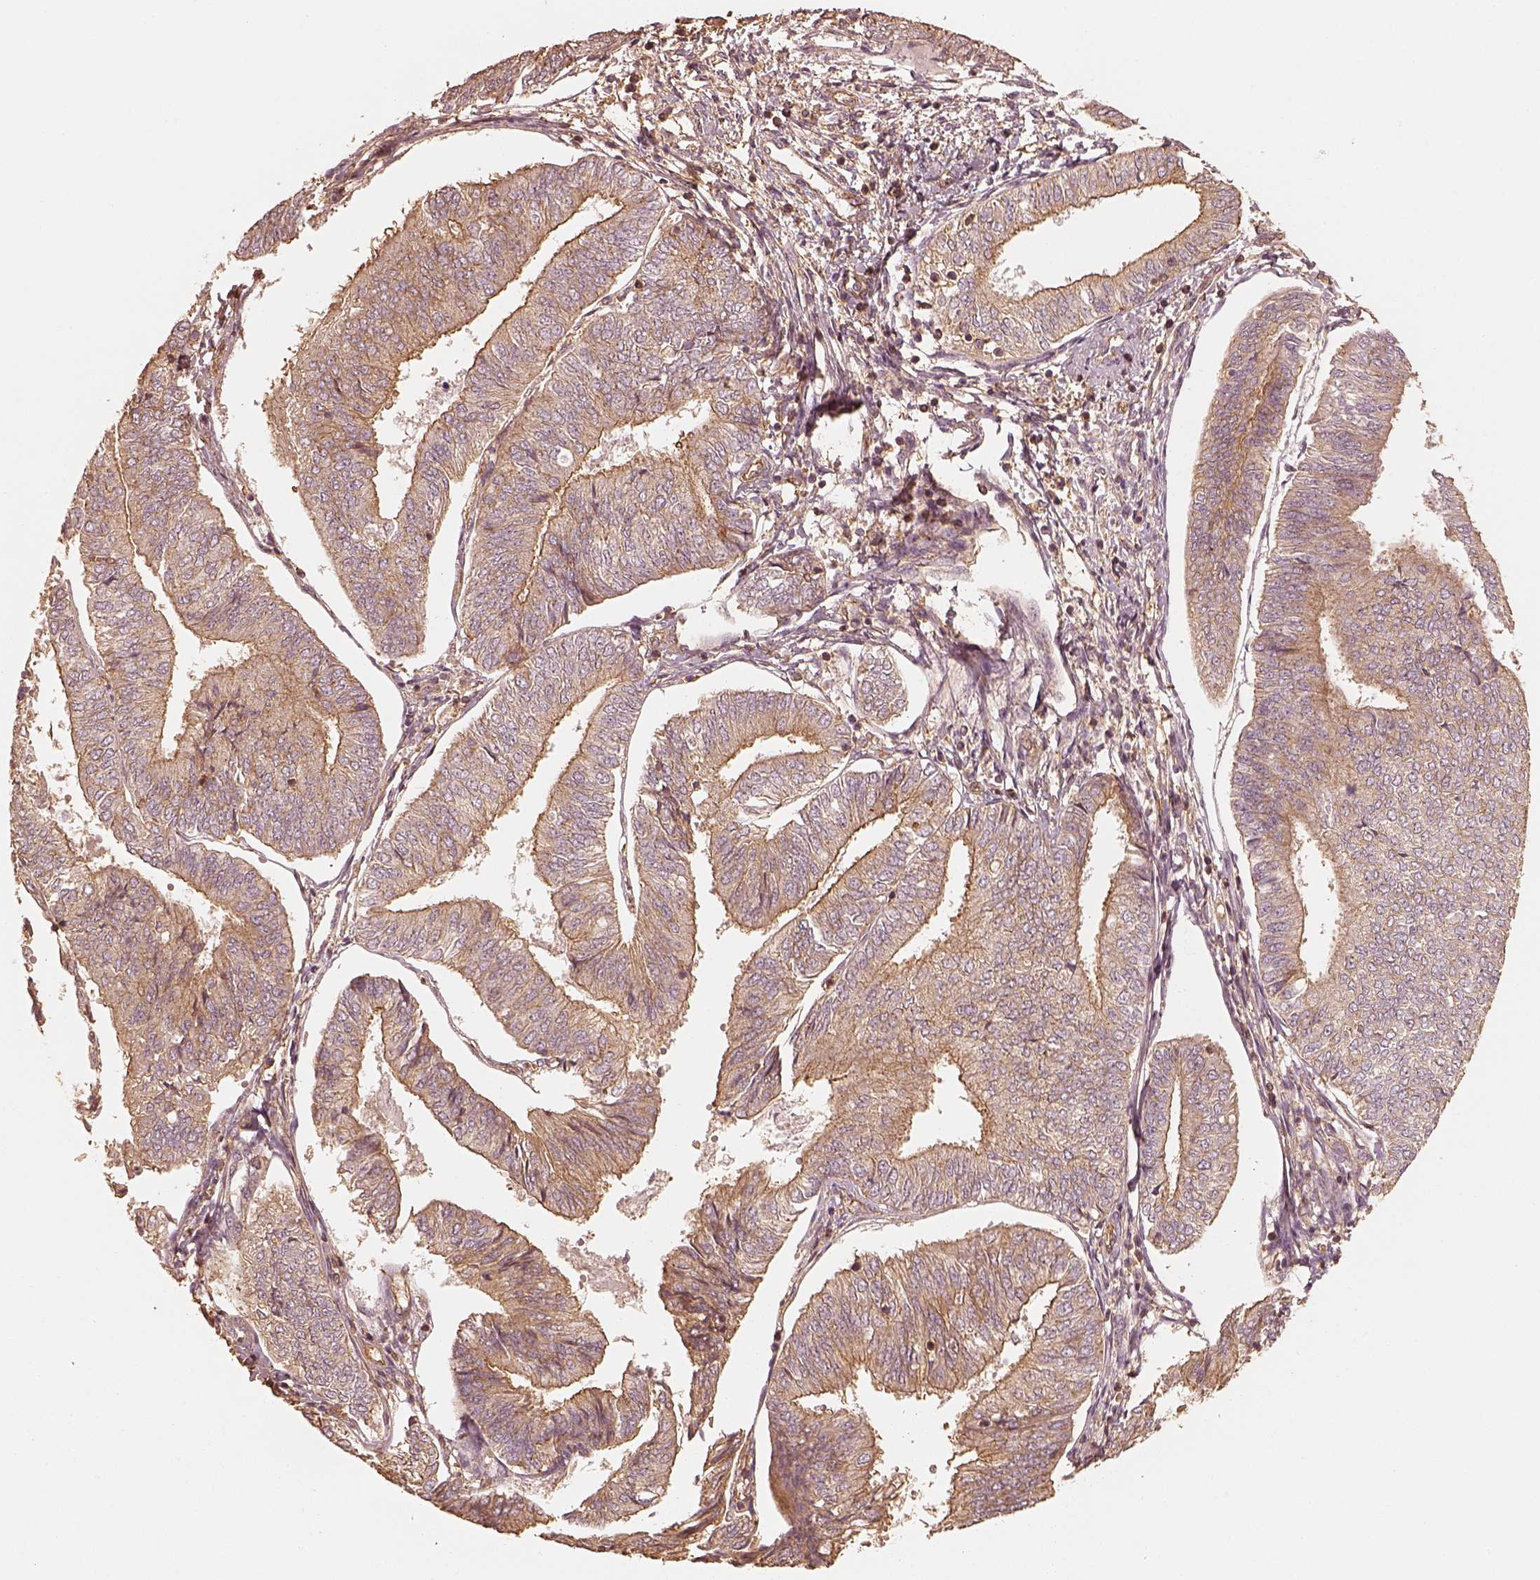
{"staining": {"intensity": "moderate", "quantity": "25%-75%", "location": "cytoplasmic/membranous"}, "tissue": "endometrial cancer", "cell_type": "Tumor cells", "image_type": "cancer", "snomed": [{"axis": "morphology", "description": "Adenocarcinoma, NOS"}, {"axis": "topography", "description": "Endometrium"}], "caption": "The image exhibits a brown stain indicating the presence of a protein in the cytoplasmic/membranous of tumor cells in endometrial cancer (adenocarcinoma). The staining was performed using DAB (3,3'-diaminobenzidine) to visualize the protein expression in brown, while the nuclei were stained in blue with hematoxylin (Magnification: 20x).", "gene": "WDR7", "patient": {"sex": "female", "age": 58}}